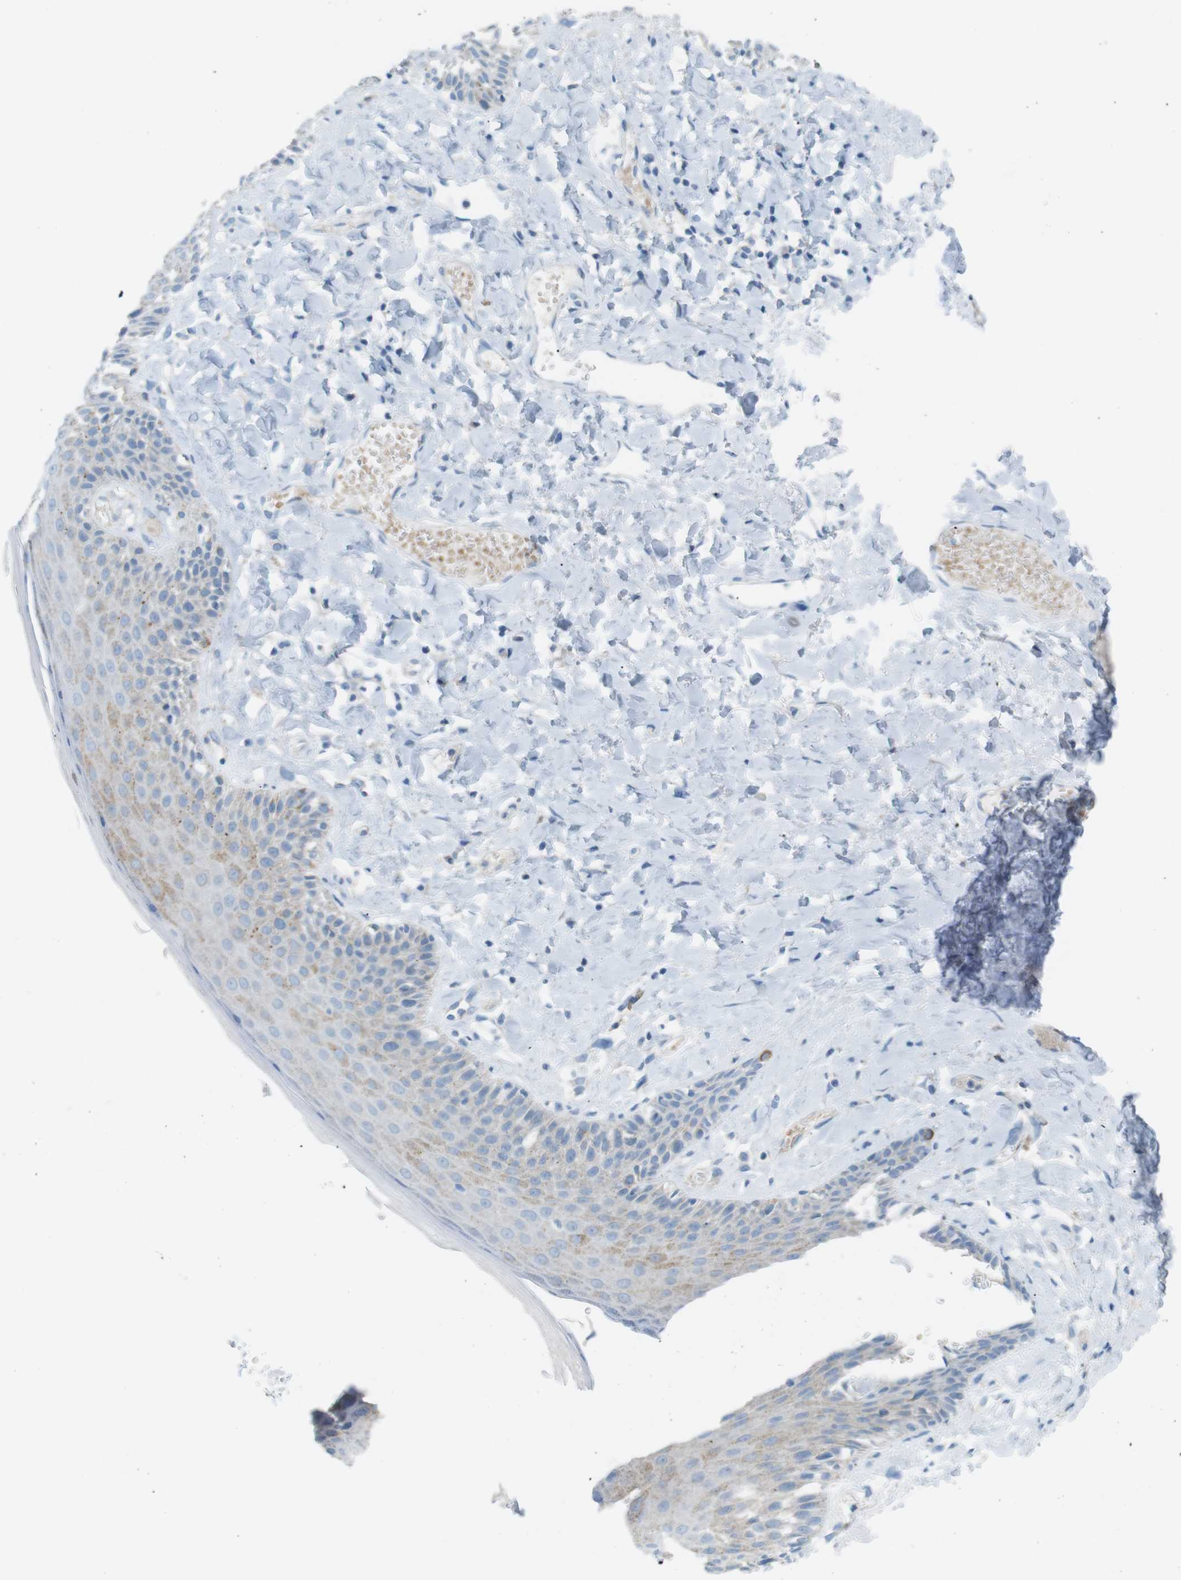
{"staining": {"intensity": "weak", "quantity": "<25%", "location": "cytoplasmic/membranous"}, "tissue": "skin", "cell_type": "Epidermal cells", "image_type": "normal", "snomed": [{"axis": "morphology", "description": "Normal tissue, NOS"}, {"axis": "topography", "description": "Anal"}], "caption": "Micrograph shows no protein expression in epidermal cells of unremarkable skin. (DAB immunohistochemistry (IHC) visualized using brightfield microscopy, high magnification).", "gene": "VAMP1", "patient": {"sex": "male", "age": 69}}